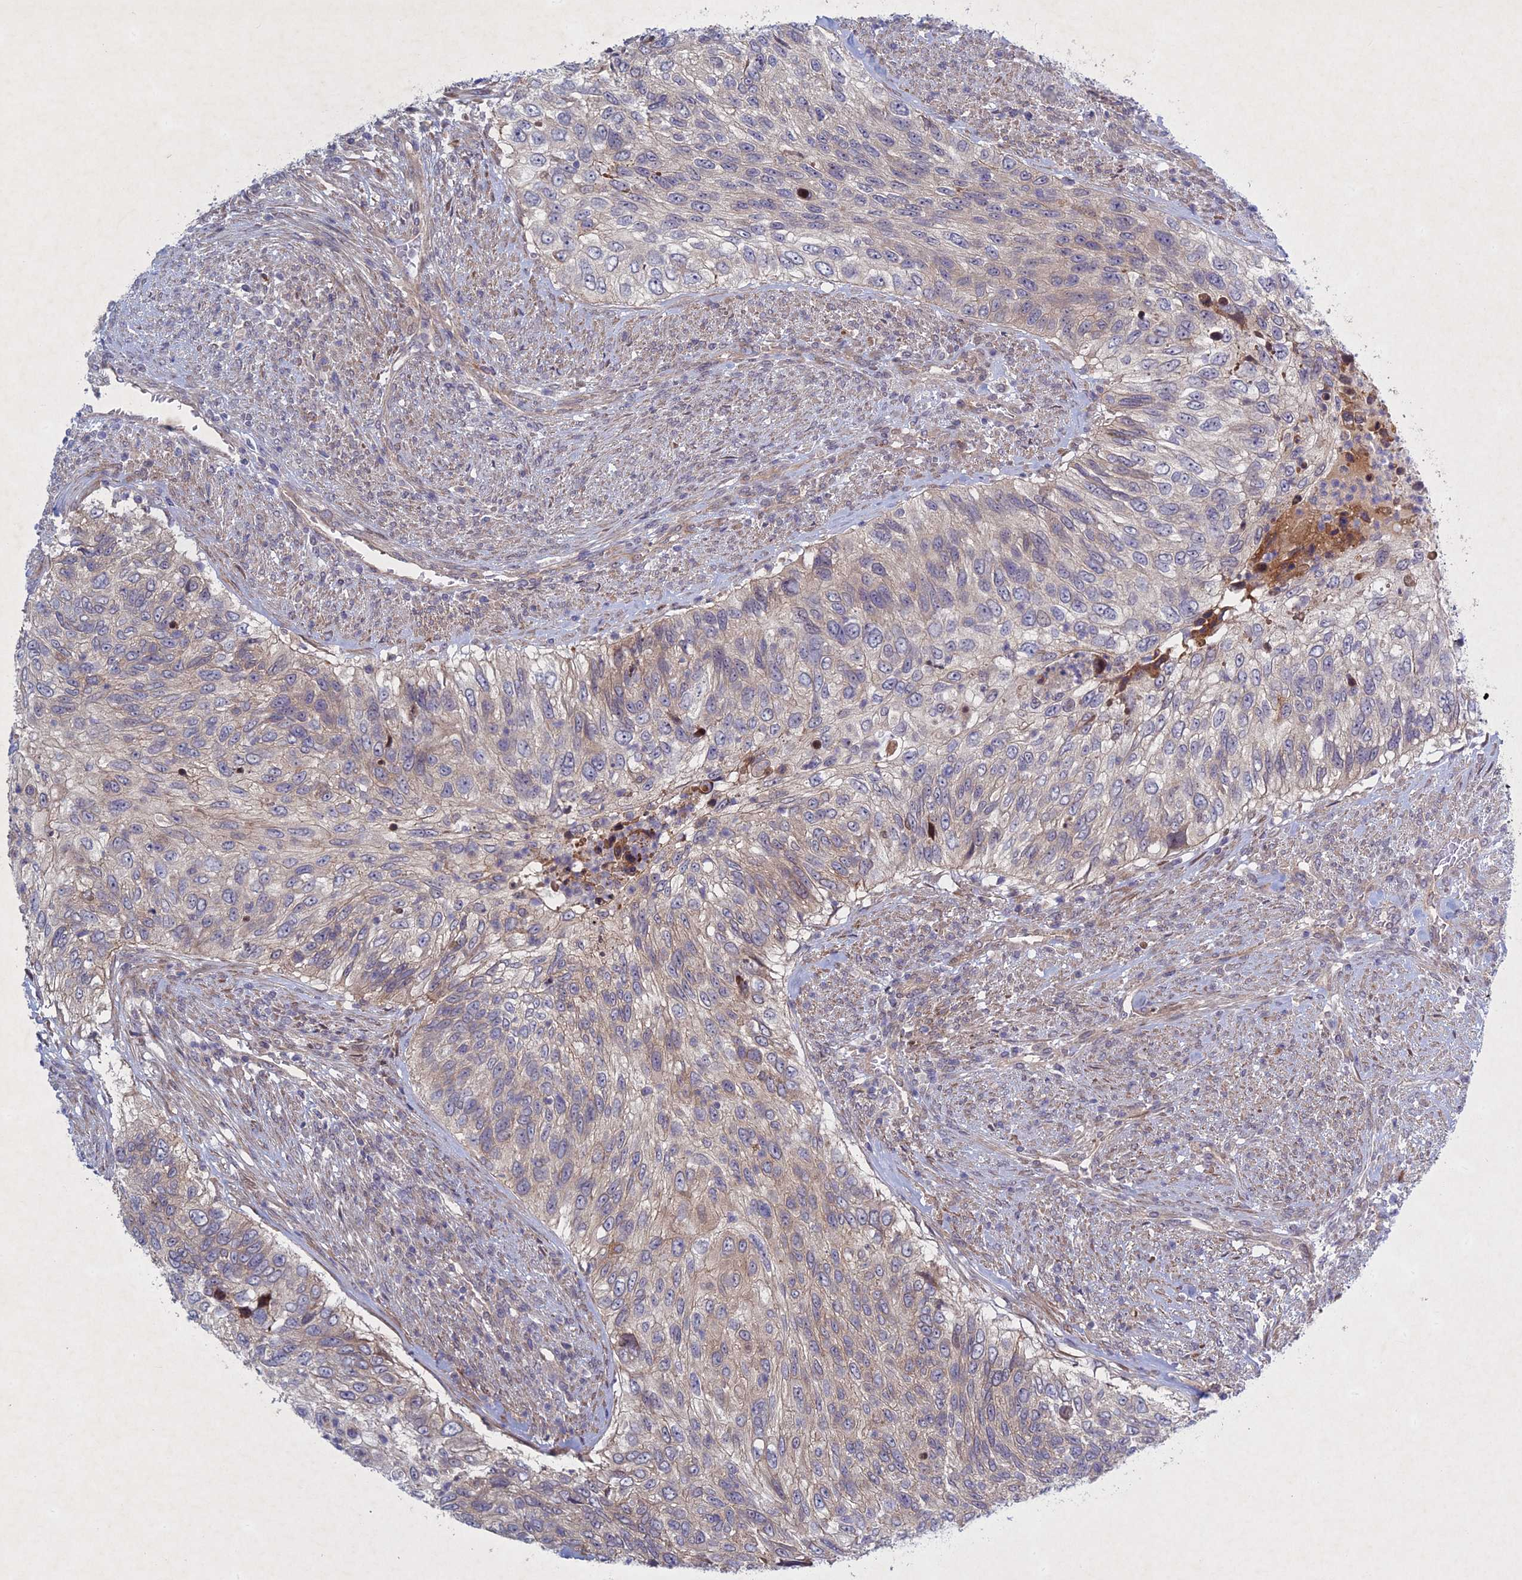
{"staining": {"intensity": "weak", "quantity": "<25%", "location": "cytoplasmic/membranous"}, "tissue": "urothelial cancer", "cell_type": "Tumor cells", "image_type": "cancer", "snomed": [{"axis": "morphology", "description": "Urothelial carcinoma, High grade"}, {"axis": "topography", "description": "Urinary bladder"}], "caption": "The IHC image has no significant positivity in tumor cells of high-grade urothelial carcinoma tissue.", "gene": "PTHLH", "patient": {"sex": "female", "age": 60}}